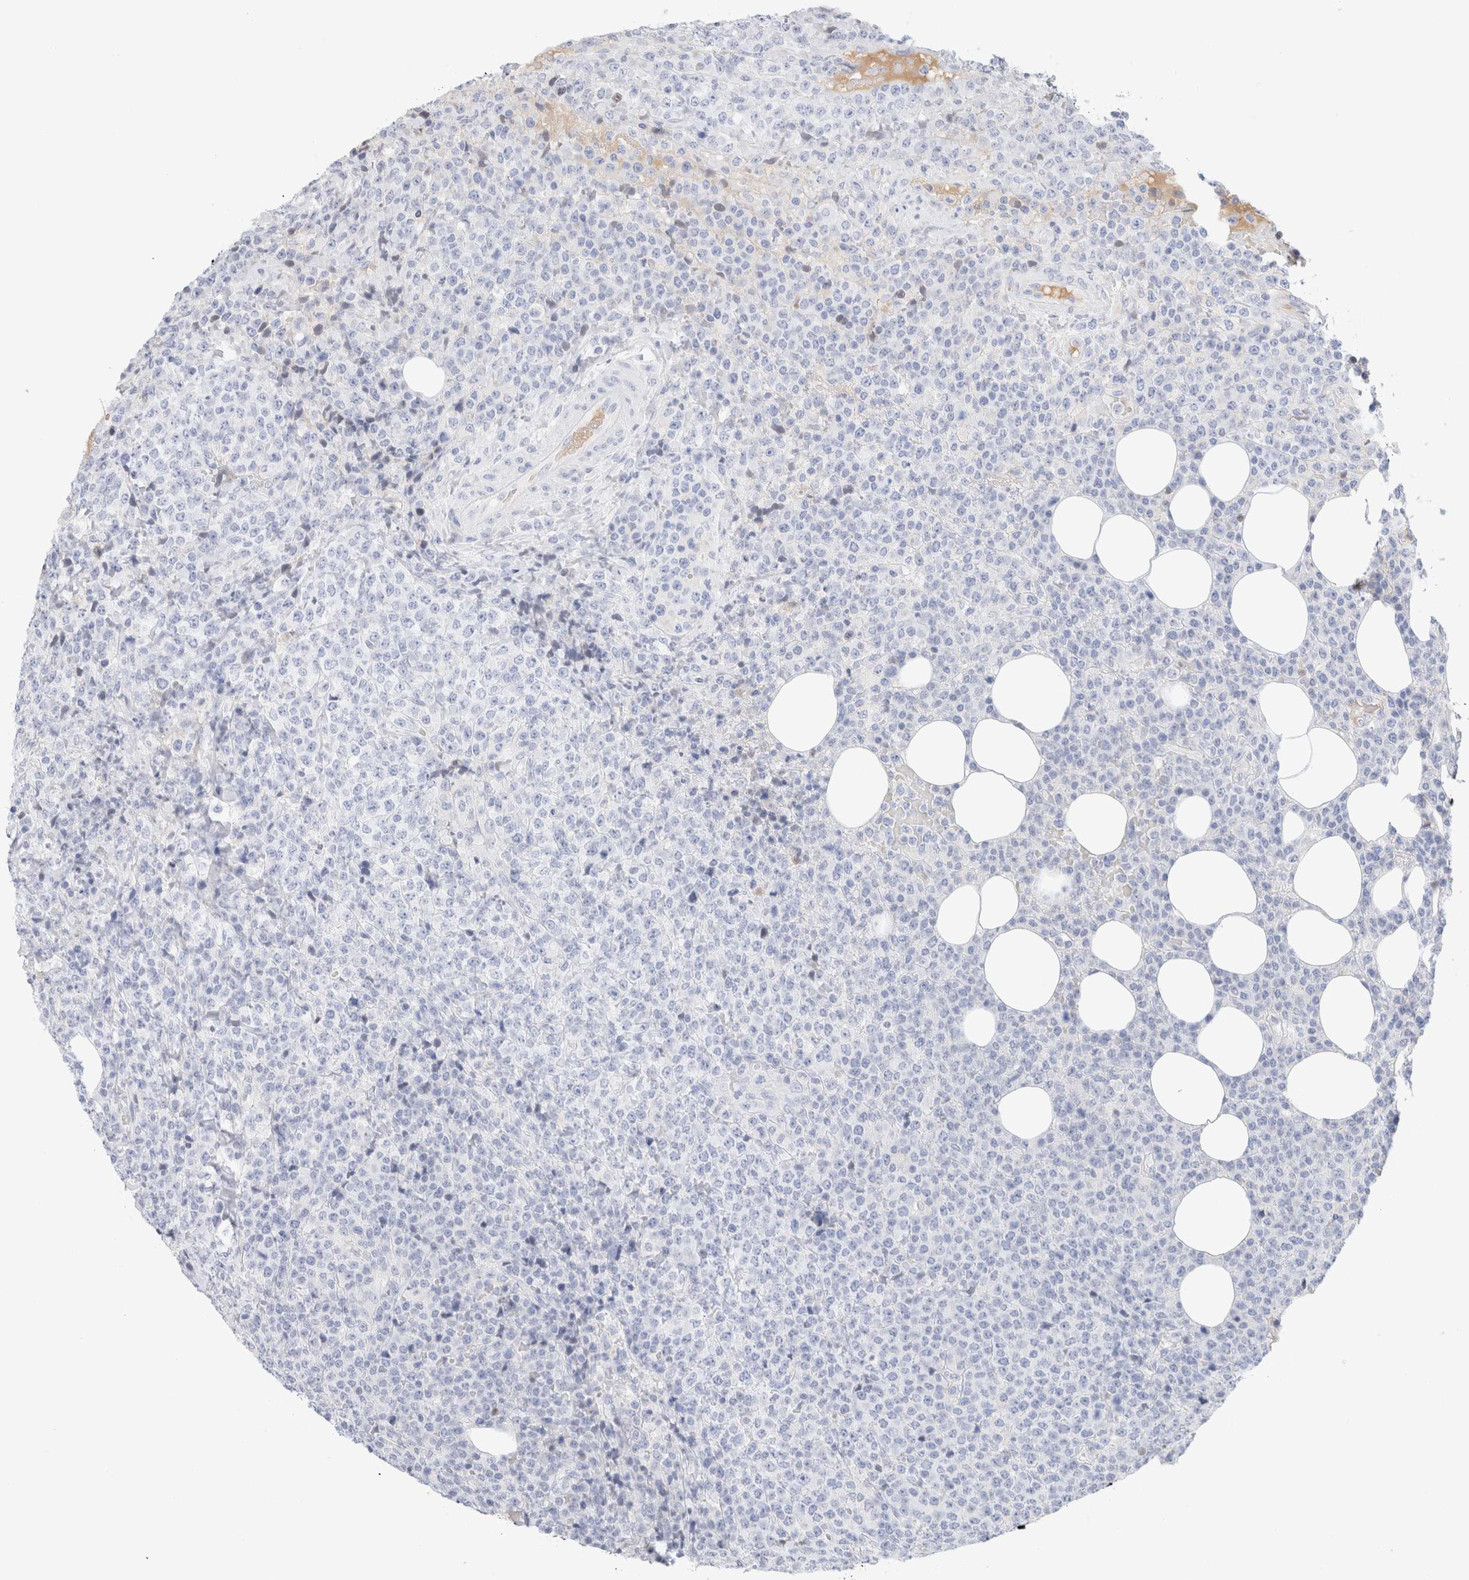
{"staining": {"intensity": "negative", "quantity": "none", "location": "none"}, "tissue": "lymphoma", "cell_type": "Tumor cells", "image_type": "cancer", "snomed": [{"axis": "morphology", "description": "Malignant lymphoma, non-Hodgkin's type, High grade"}, {"axis": "topography", "description": "Lymph node"}], "caption": "High power microscopy histopathology image of an IHC histopathology image of lymphoma, revealing no significant expression in tumor cells.", "gene": "ARG1", "patient": {"sex": "male", "age": 13}}